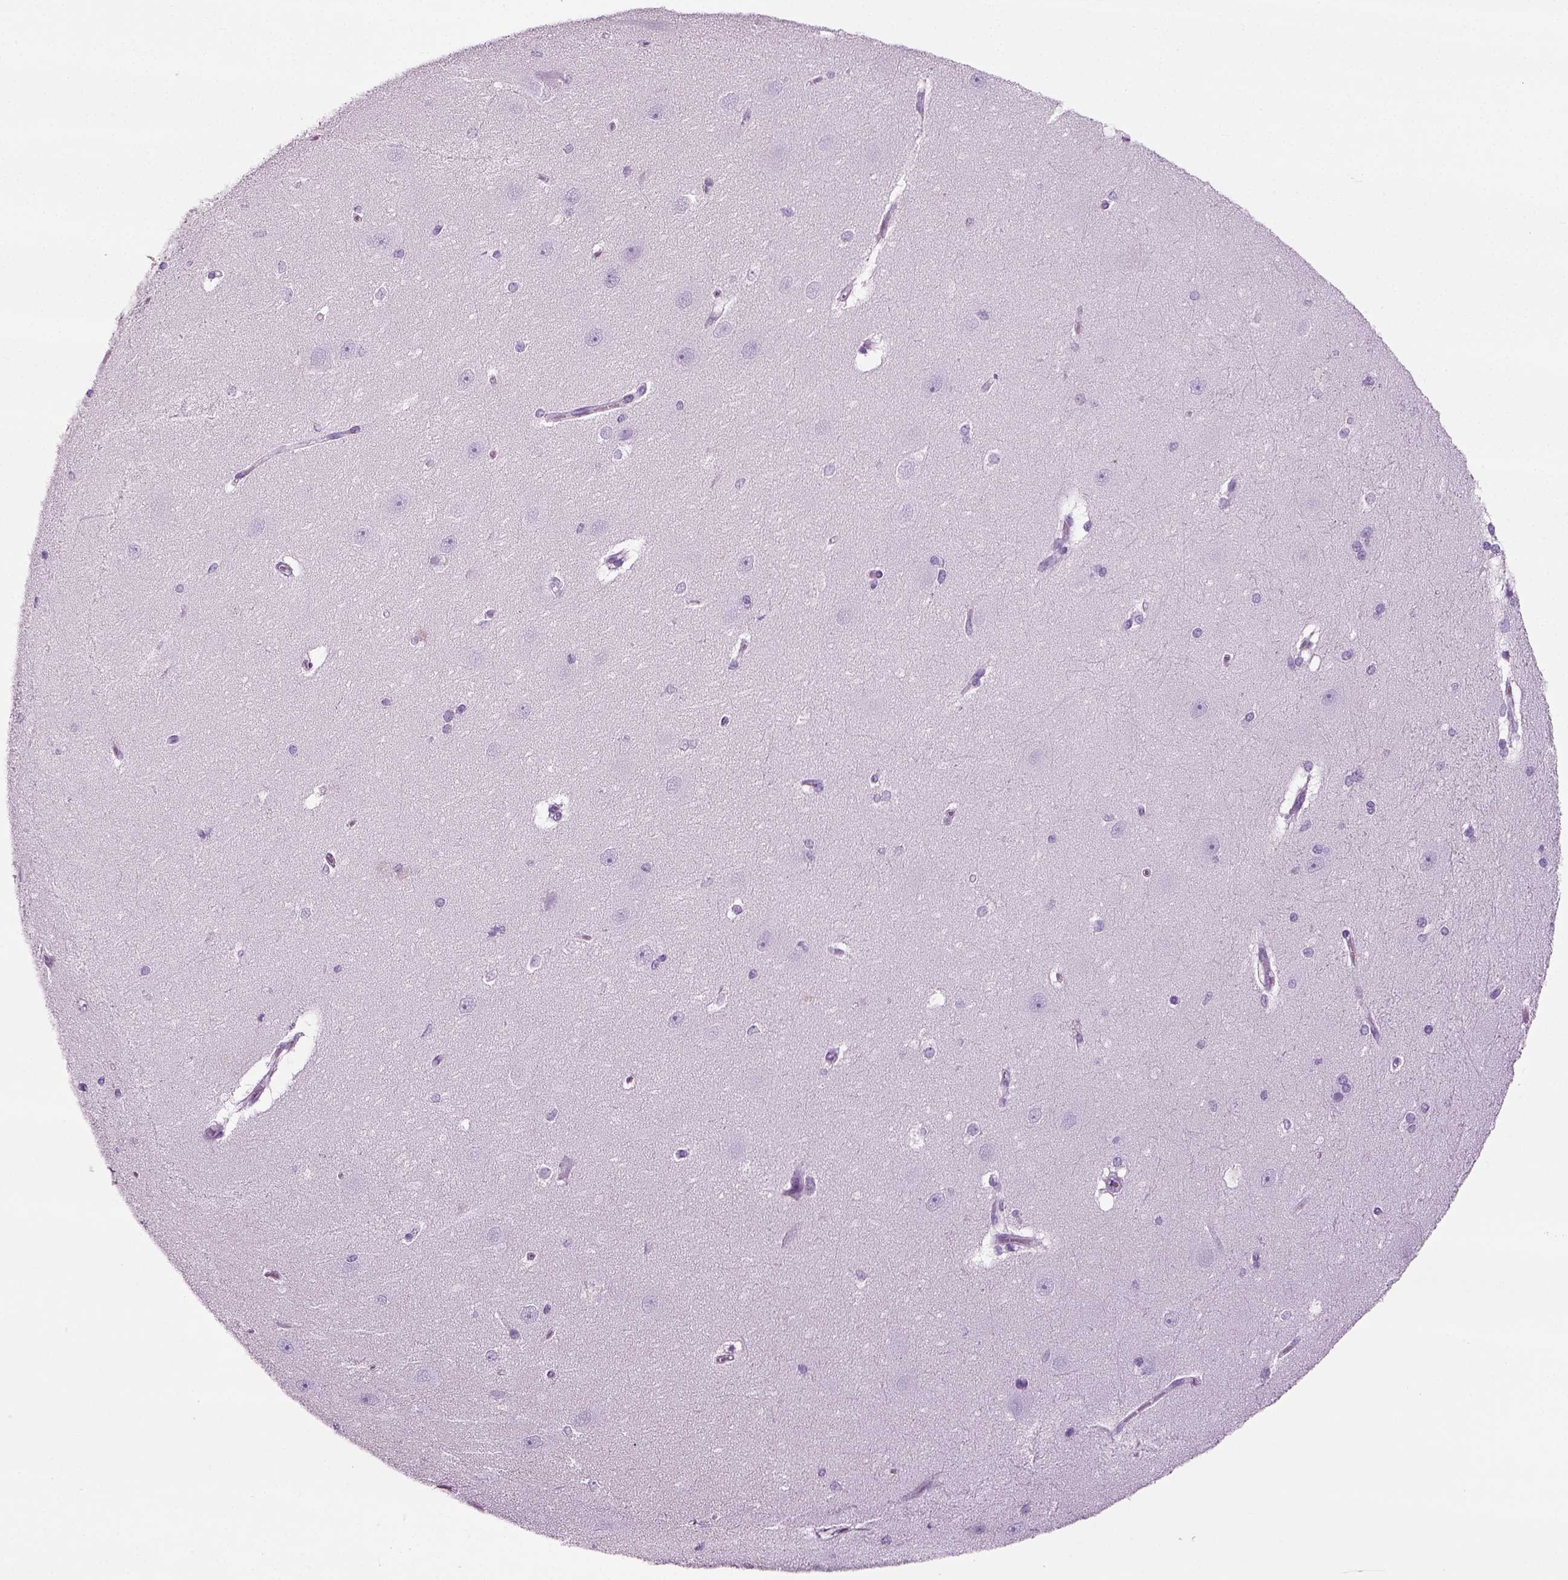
{"staining": {"intensity": "negative", "quantity": "none", "location": "none"}, "tissue": "hippocampus", "cell_type": "Glial cells", "image_type": "normal", "snomed": [{"axis": "morphology", "description": "Normal tissue, NOS"}, {"axis": "topography", "description": "Cerebral cortex"}, {"axis": "topography", "description": "Hippocampus"}], "caption": "Immunohistochemical staining of unremarkable human hippocampus displays no significant staining in glial cells.", "gene": "CD109", "patient": {"sex": "female", "age": 19}}